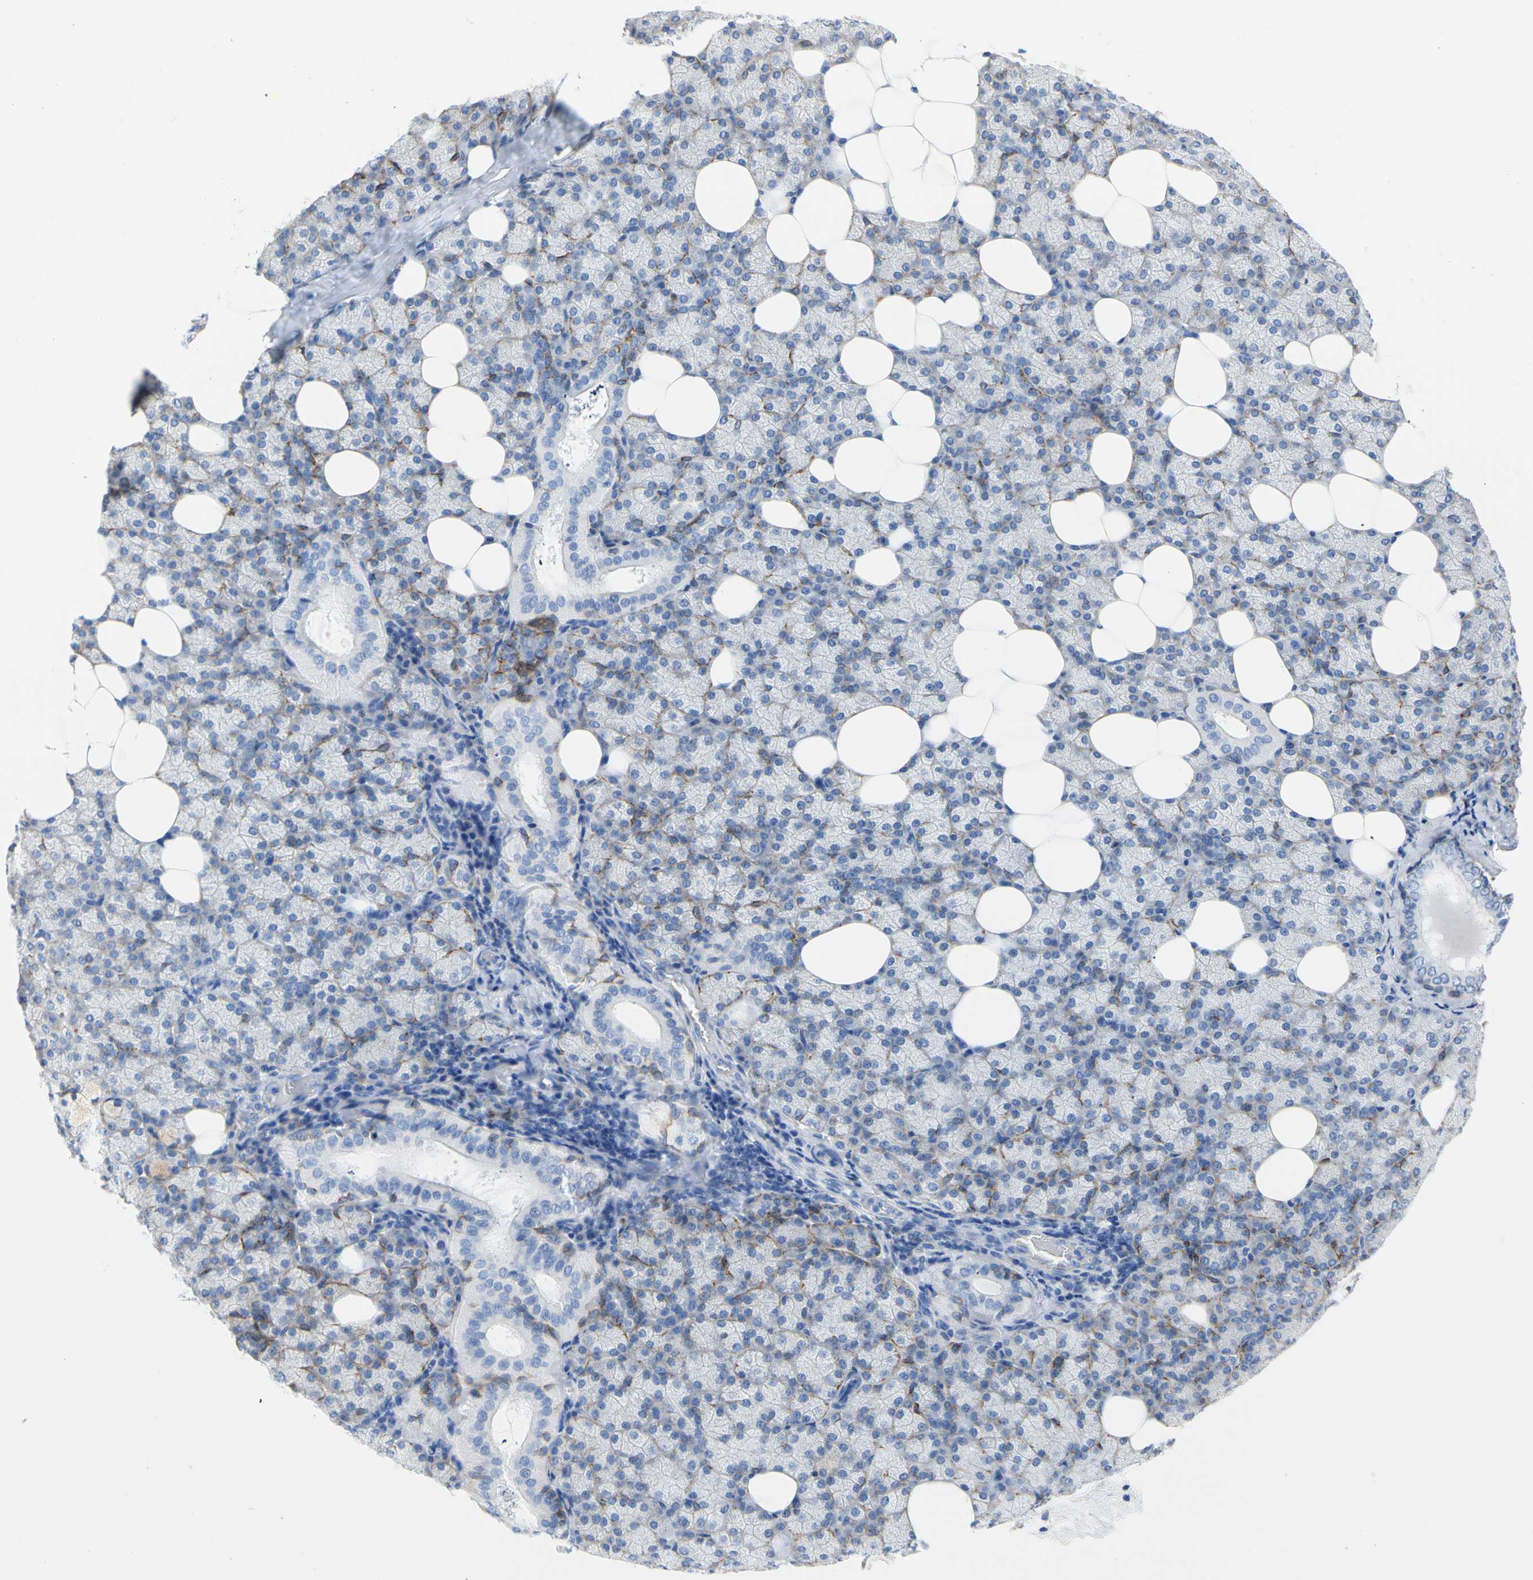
{"staining": {"intensity": "negative", "quantity": "none", "location": "none"}, "tissue": "salivary gland", "cell_type": "Glandular cells", "image_type": "normal", "snomed": [{"axis": "morphology", "description": "Normal tissue, NOS"}, {"axis": "topography", "description": "Lymph node"}, {"axis": "topography", "description": "Salivary gland"}], "caption": "Immunohistochemistry (IHC) image of benign salivary gland: human salivary gland stained with DAB shows no significant protein expression in glandular cells. The staining was performed using DAB (3,3'-diaminobenzidine) to visualize the protein expression in brown, while the nuclei were stained in blue with hematoxylin (Magnification: 20x).", "gene": "PDPN", "patient": {"sex": "male", "age": 8}}